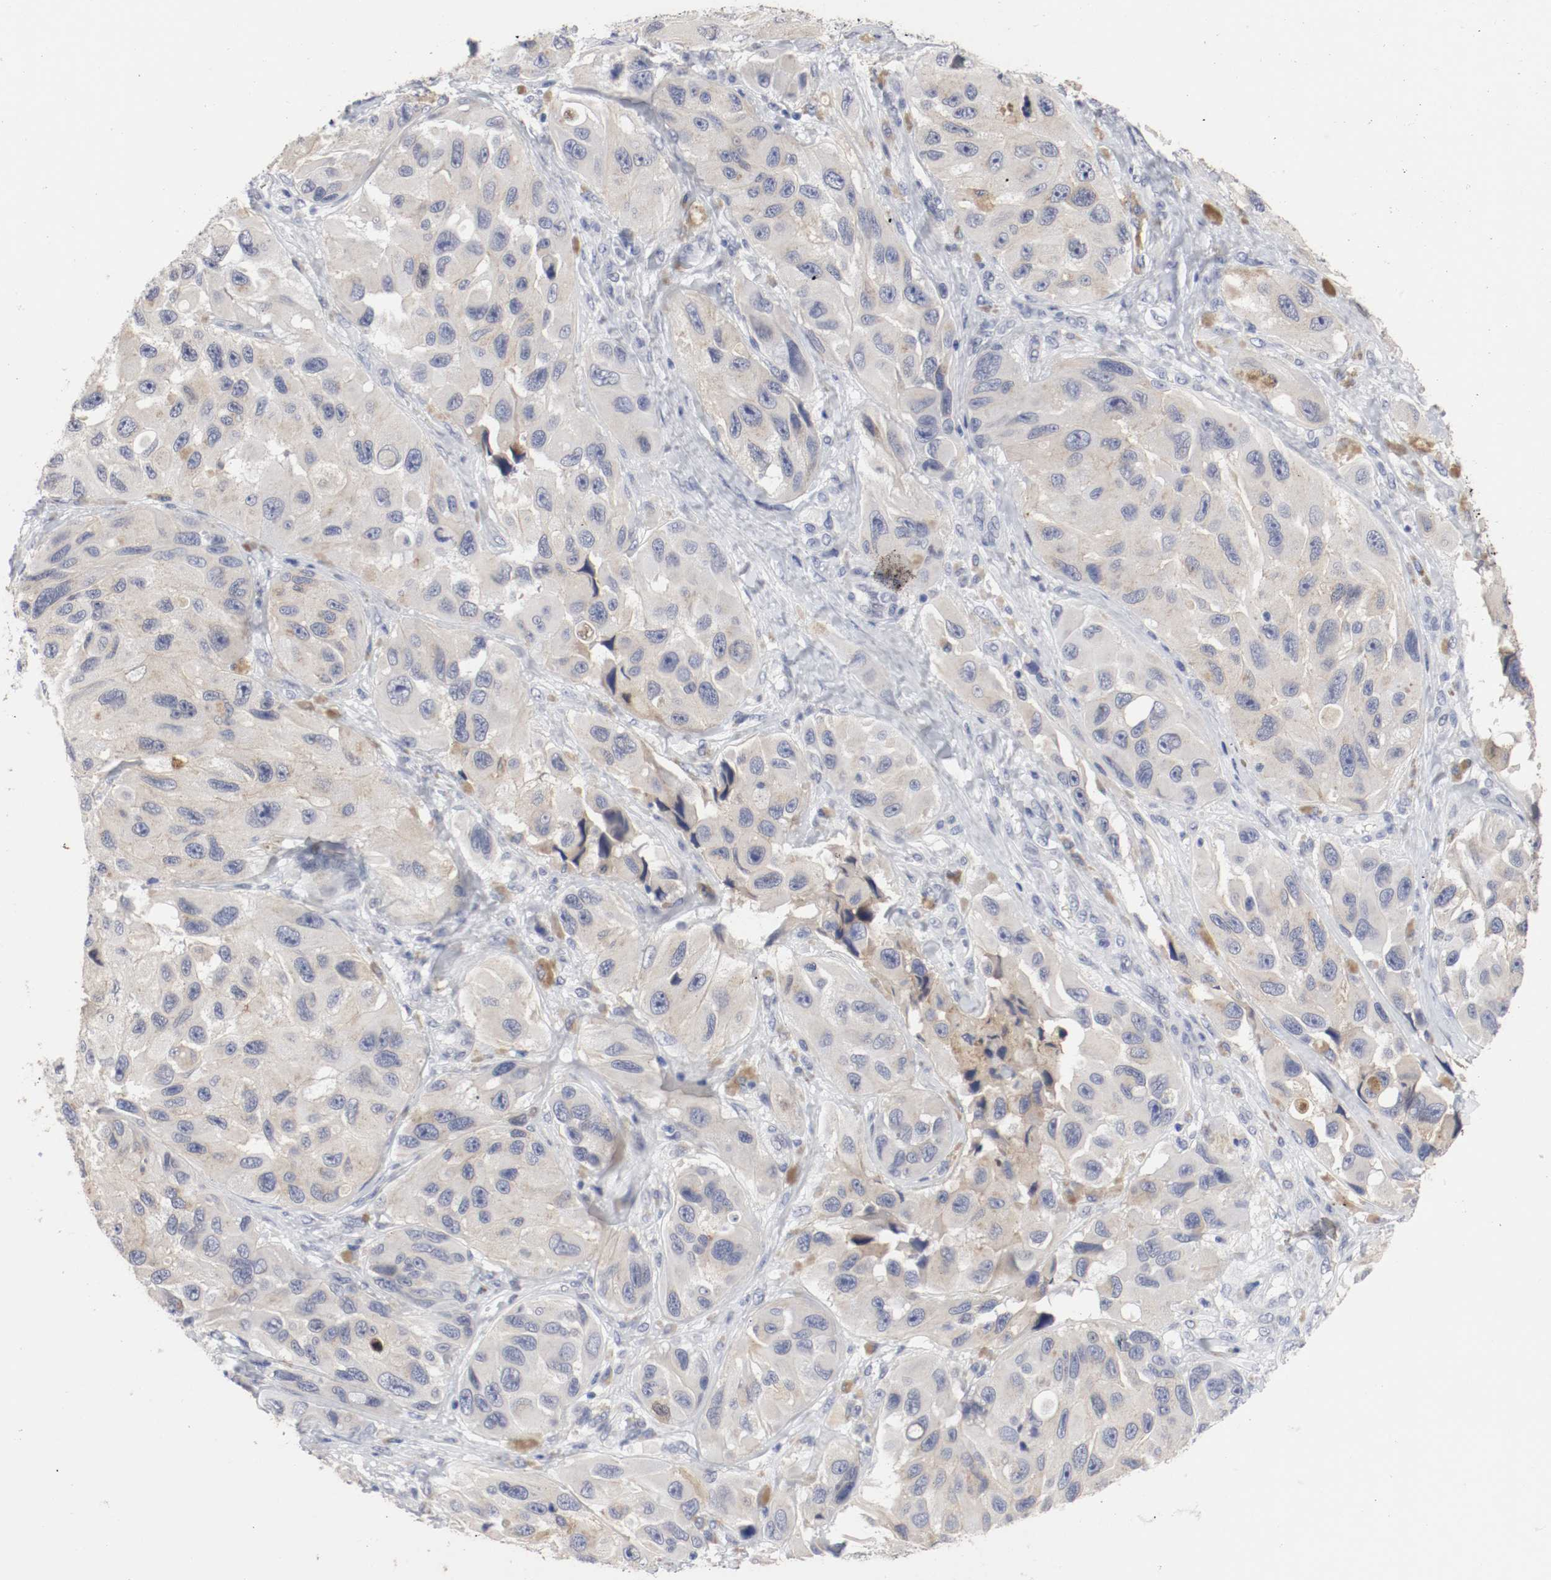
{"staining": {"intensity": "weak", "quantity": "25%-75%", "location": "cytoplasmic/membranous"}, "tissue": "melanoma", "cell_type": "Tumor cells", "image_type": "cancer", "snomed": [{"axis": "morphology", "description": "Malignant melanoma, NOS"}, {"axis": "topography", "description": "Skin"}], "caption": "Human malignant melanoma stained with a protein marker displays weak staining in tumor cells.", "gene": "KIT", "patient": {"sex": "female", "age": 73}}